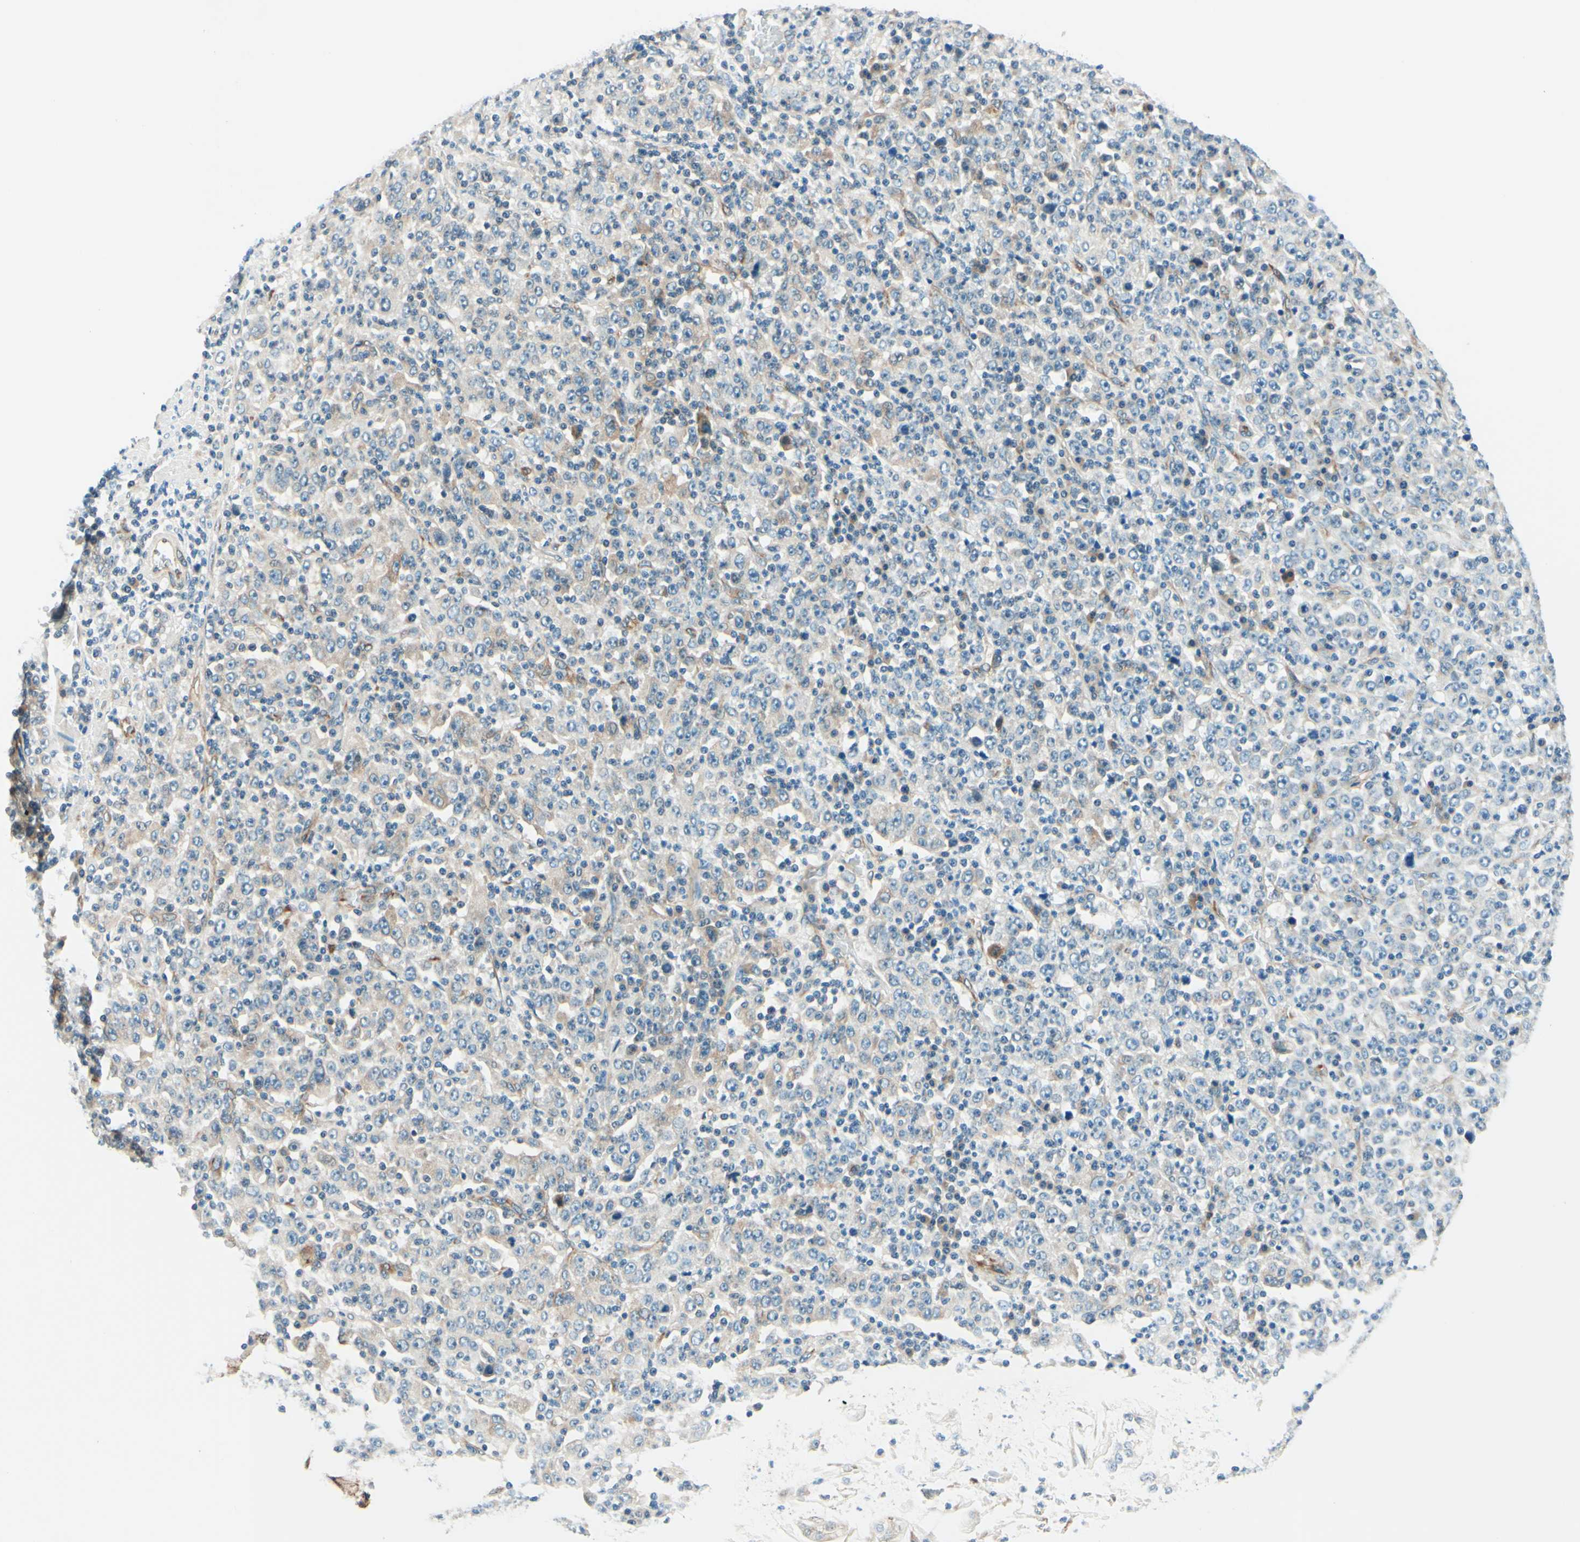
{"staining": {"intensity": "weak", "quantity": "25%-75%", "location": "cytoplasmic/membranous"}, "tissue": "stomach cancer", "cell_type": "Tumor cells", "image_type": "cancer", "snomed": [{"axis": "morphology", "description": "Normal tissue, NOS"}, {"axis": "morphology", "description": "Adenocarcinoma, NOS"}, {"axis": "topography", "description": "Stomach, upper"}, {"axis": "topography", "description": "Stomach"}], "caption": "Immunohistochemical staining of human stomach cancer exhibits weak cytoplasmic/membranous protein staining in approximately 25%-75% of tumor cells.", "gene": "TAOK2", "patient": {"sex": "male", "age": 59}}